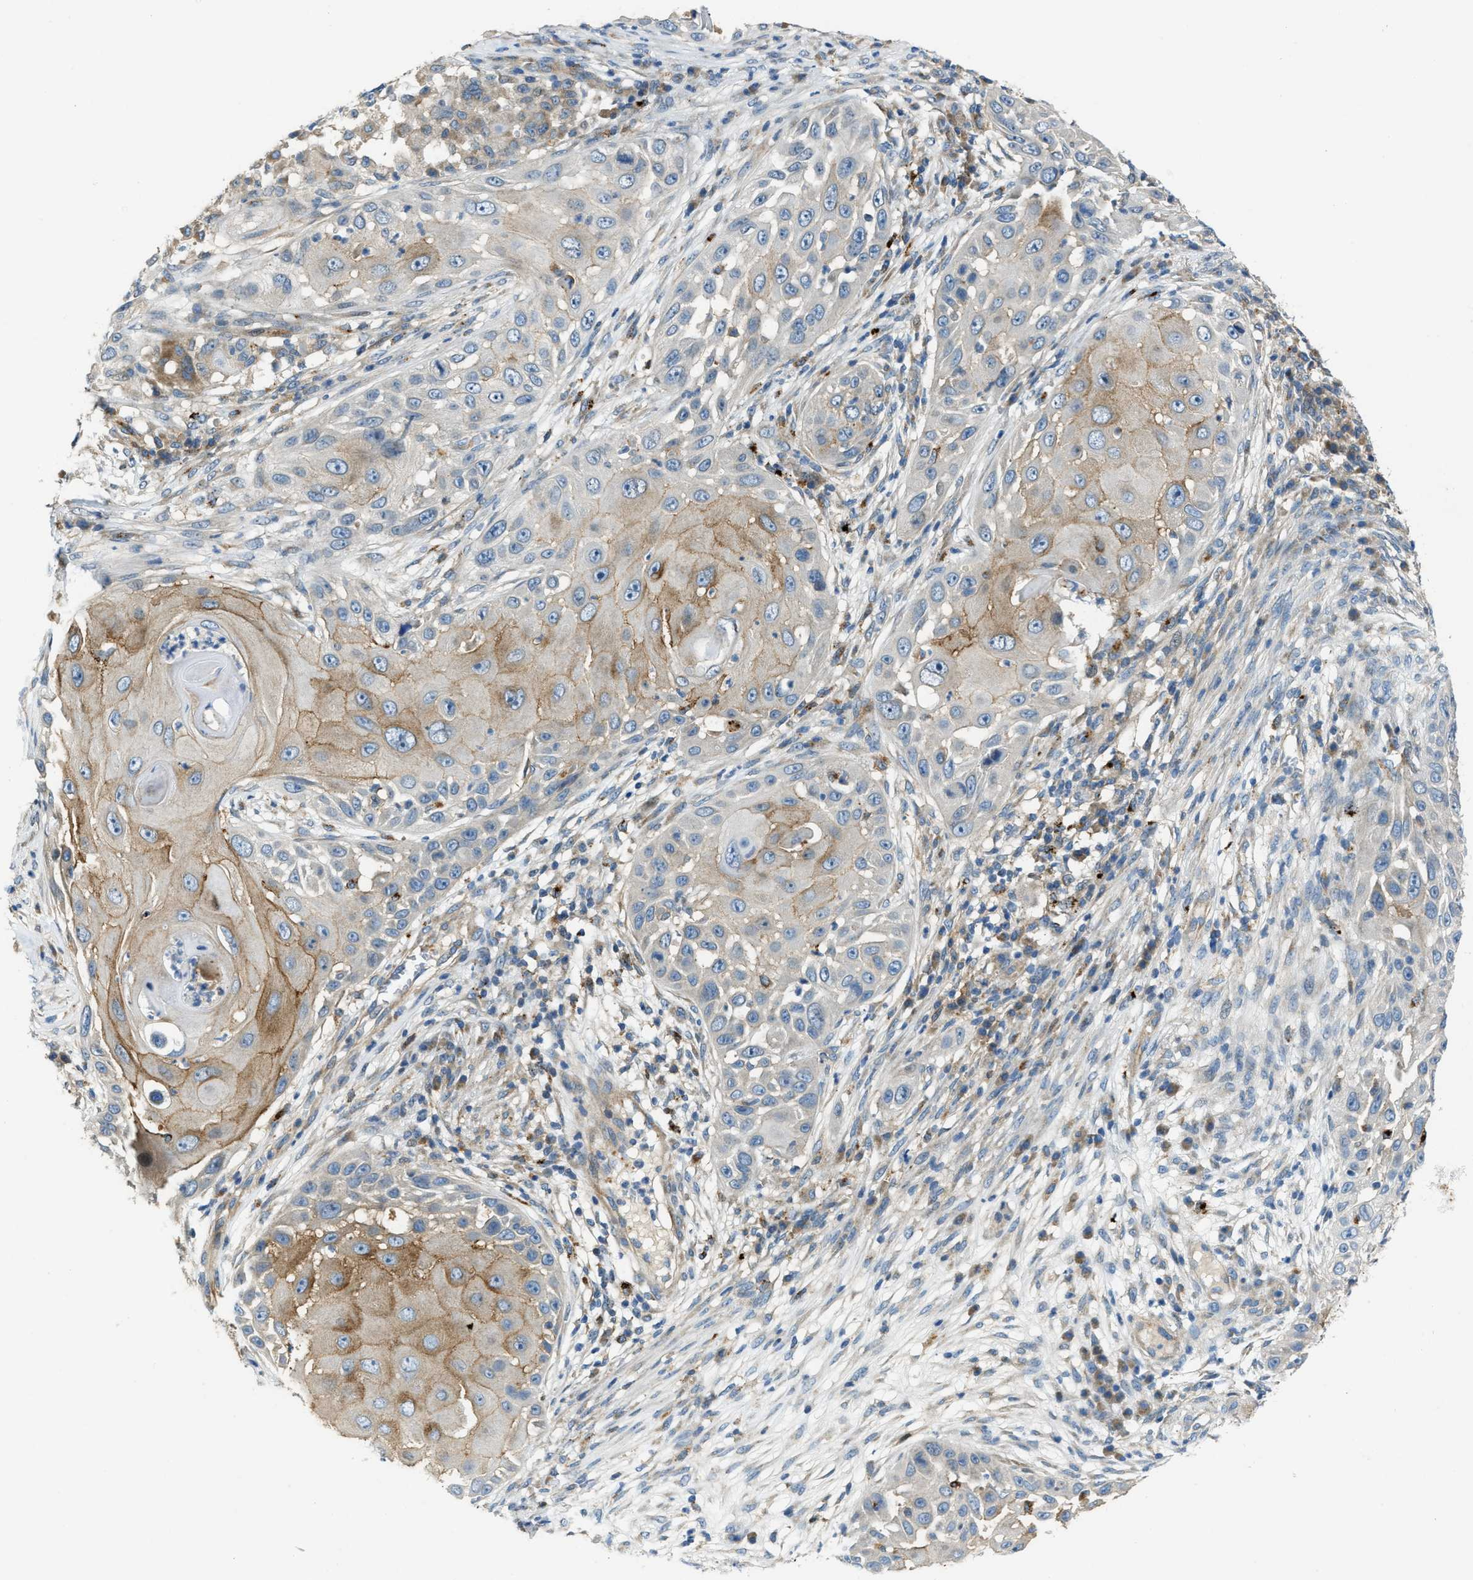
{"staining": {"intensity": "moderate", "quantity": "<25%", "location": "cytoplasmic/membranous"}, "tissue": "skin cancer", "cell_type": "Tumor cells", "image_type": "cancer", "snomed": [{"axis": "morphology", "description": "Squamous cell carcinoma, NOS"}, {"axis": "topography", "description": "Skin"}], "caption": "About <25% of tumor cells in human squamous cell carcinoma (skin) exhibit moderate cytoplasmic/membranous protein expression as visualized by brown immunohistochemical staining.", "gene": "KLHDC10", "patient": {"sex": "female", "age": 44}}